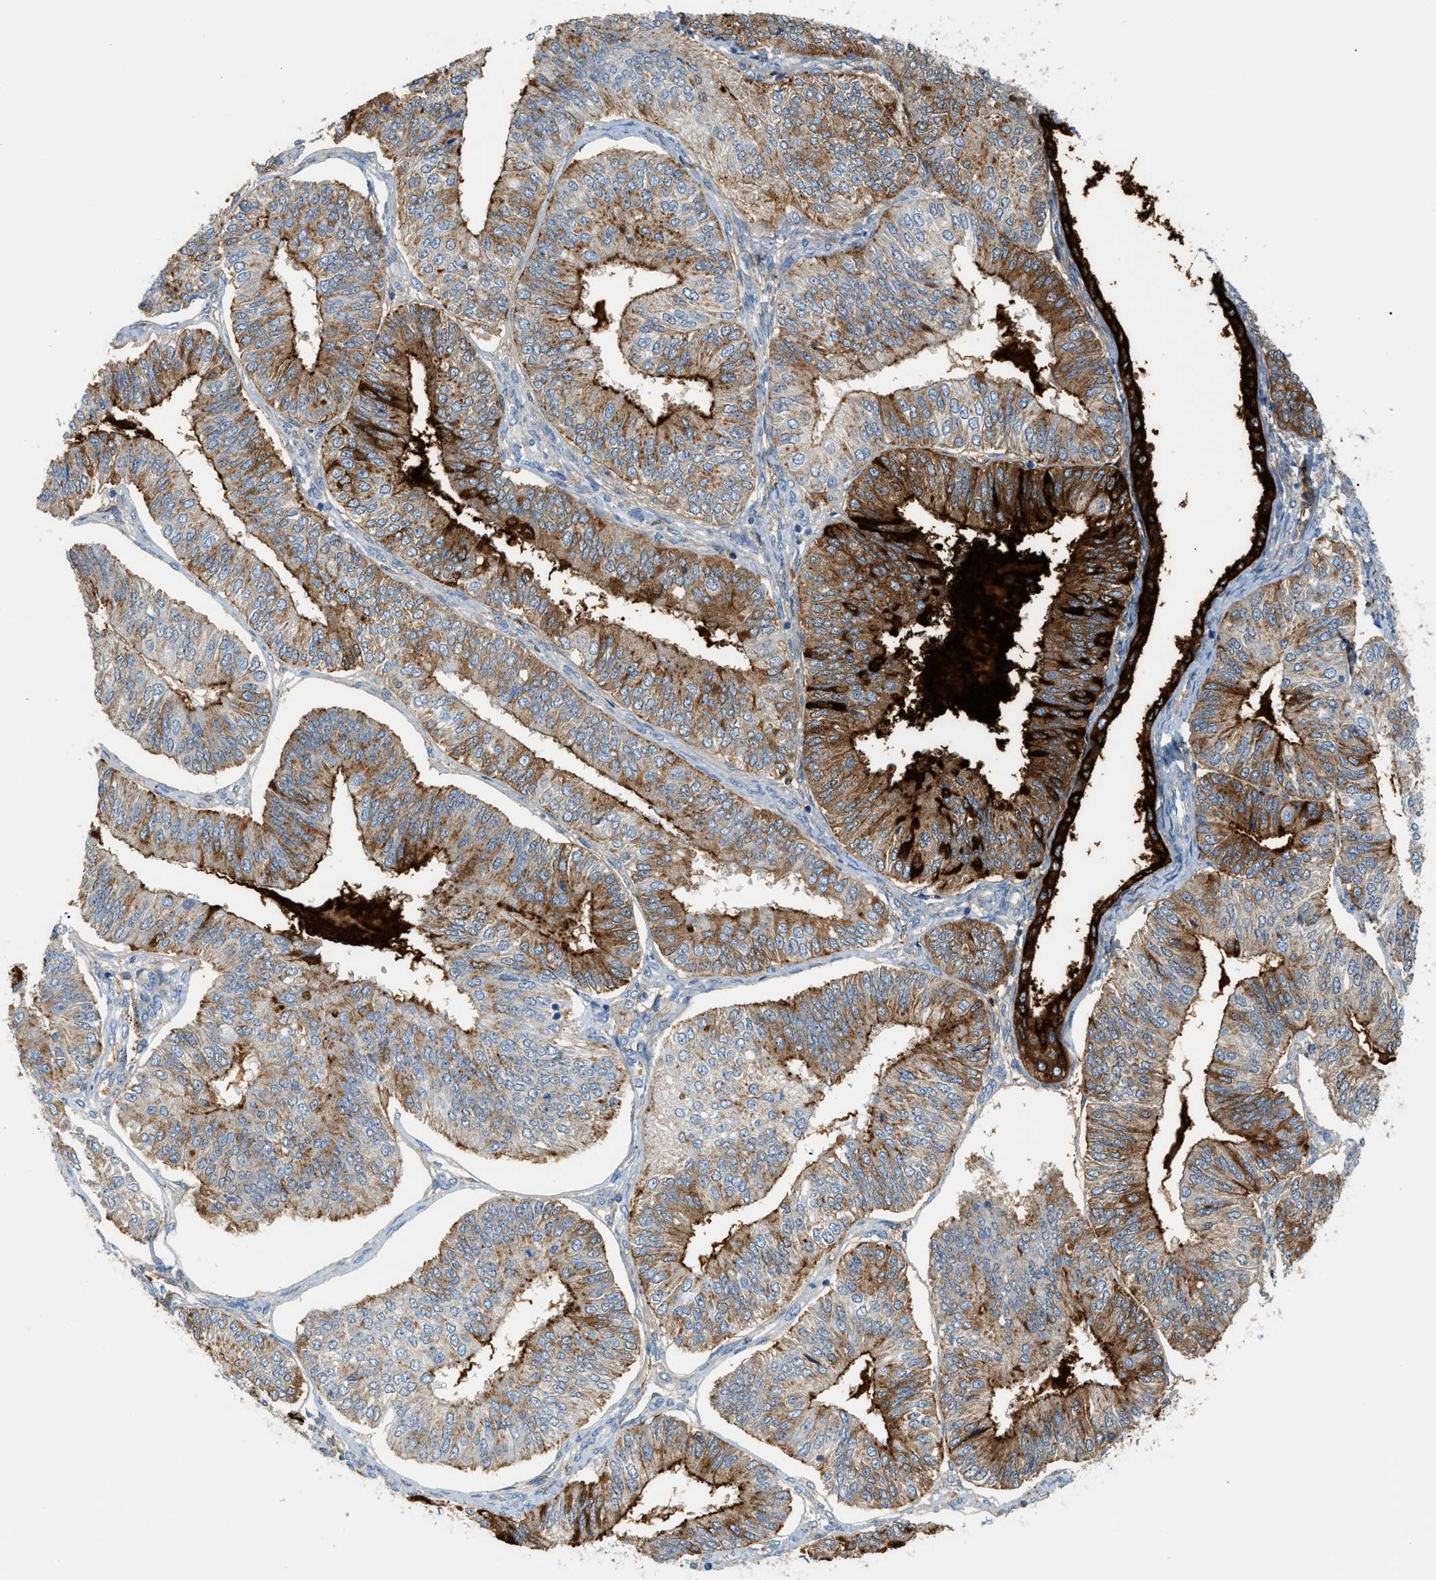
{"staining": {"intensity": "moderate", "quantity": ">75%", "location": "cytoplasmic/membranous"}, "tissue": "endometrial cancer", "cell_type": "Tumor cells", "image_type": "cancer", "snomed": [{"axis": "morphology", "description": "Adenocarcinoma, NOS"}, {"axis": "topography", "description": "Endometrium"}], "caption": "Endometrial cancer was stained to show a protein in brown. There is medium levels of moderate cytoplasmic/membranous positivity in approximately >75% of tumor cells.", "gene": "CFI", "patient": {"sex": "female", "age": 58}}